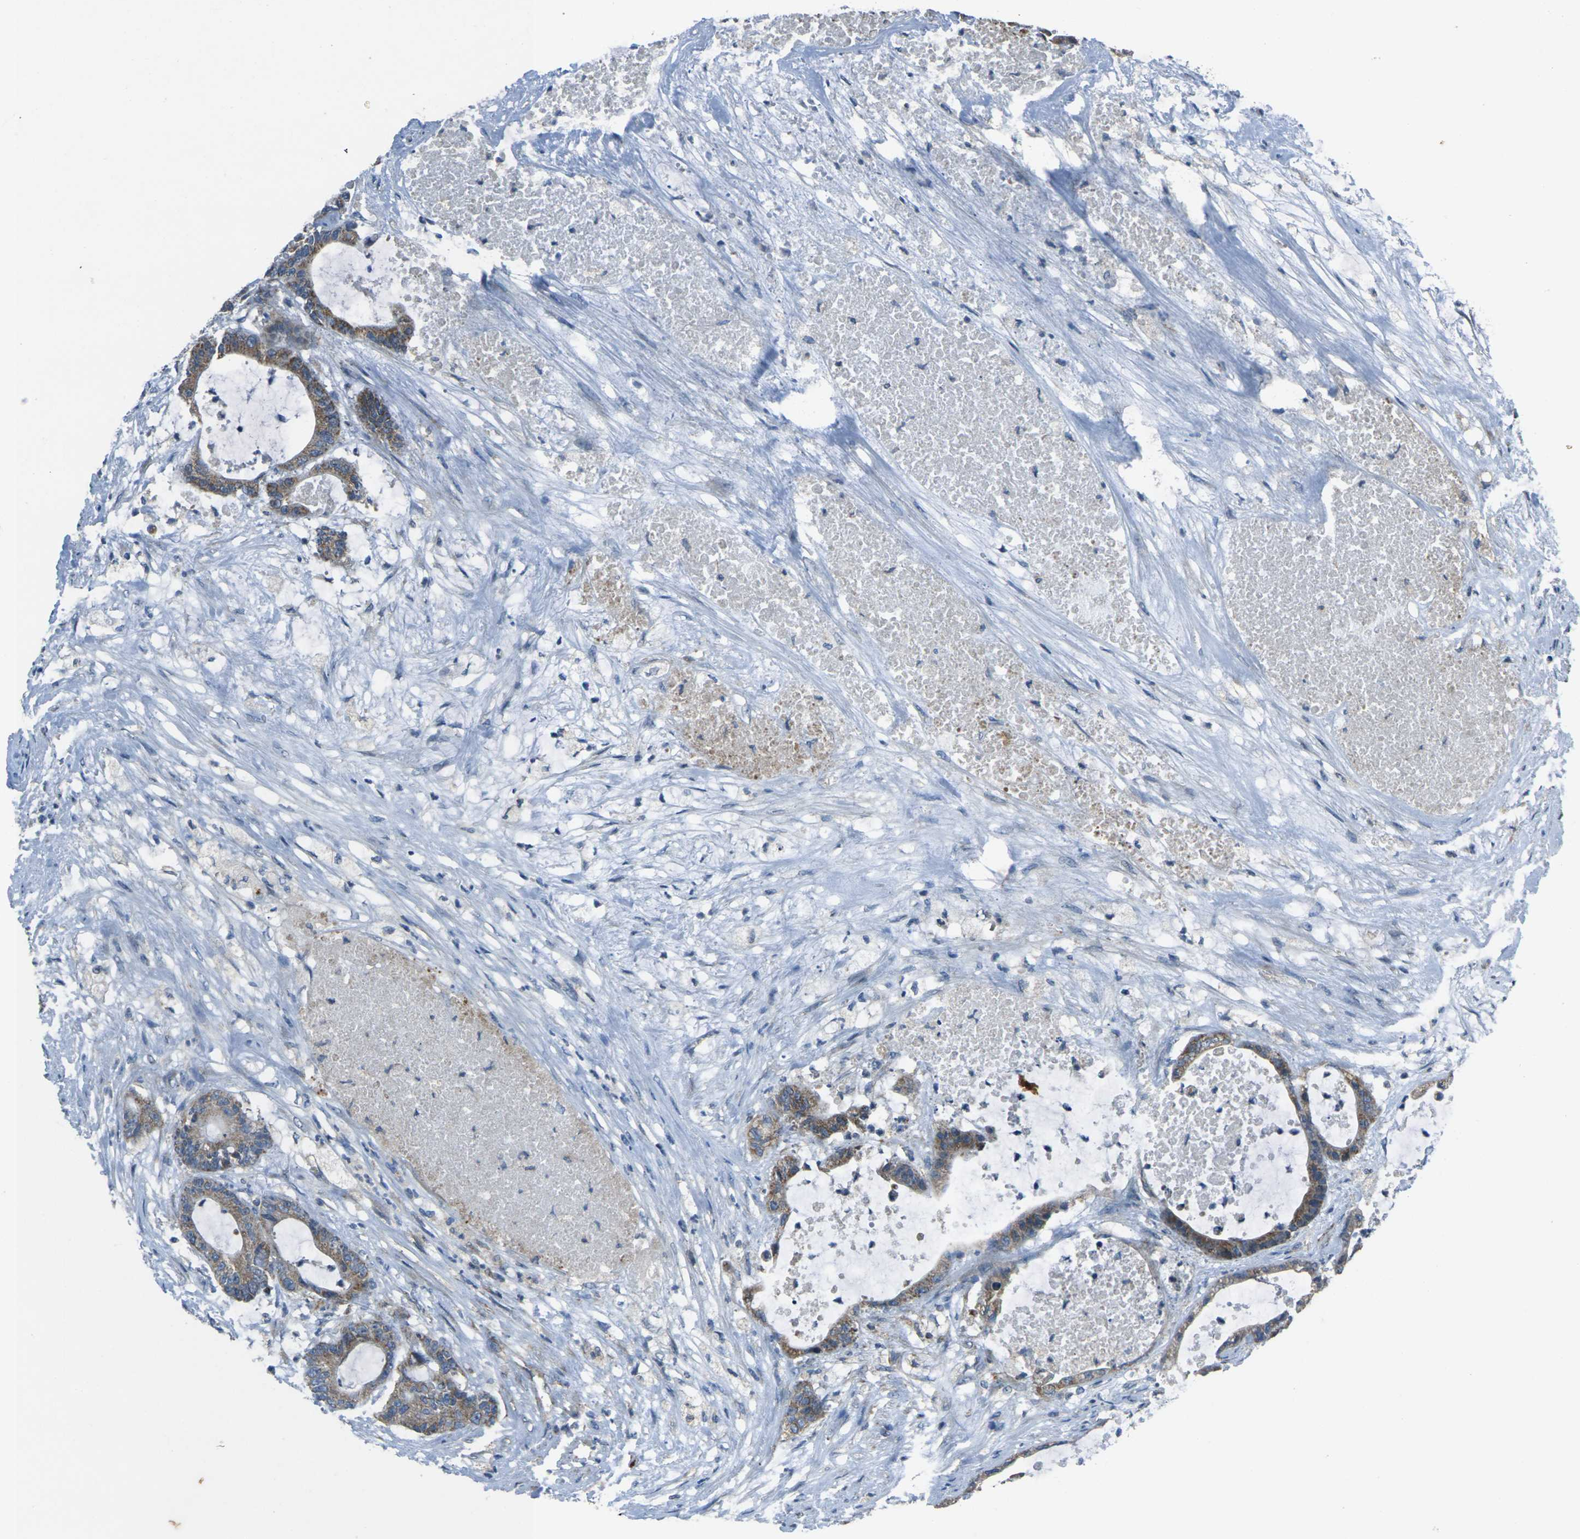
{"staining": {"intensity": "weak", "quantity": ">75%", "location": "cytoplasmic/membranous"}, "tissue": "colorectal cancer", "cell_type": "Tumor cells", "image_type": "cancer", "snomed": [{"axis": "morphology", "description": "Adenocarcinoma, NOS"}, {"axis": "topography", "description": "Colon"}], "caption": "Adenocarcinoma (colorectal) was stained to show a protein in brown. There is low levels of weak cytoplasmic/membranous expression in about >75% of tumor cells.", "gene": "TMEM120B", "patient": {"sex": "female", "age": 84}}